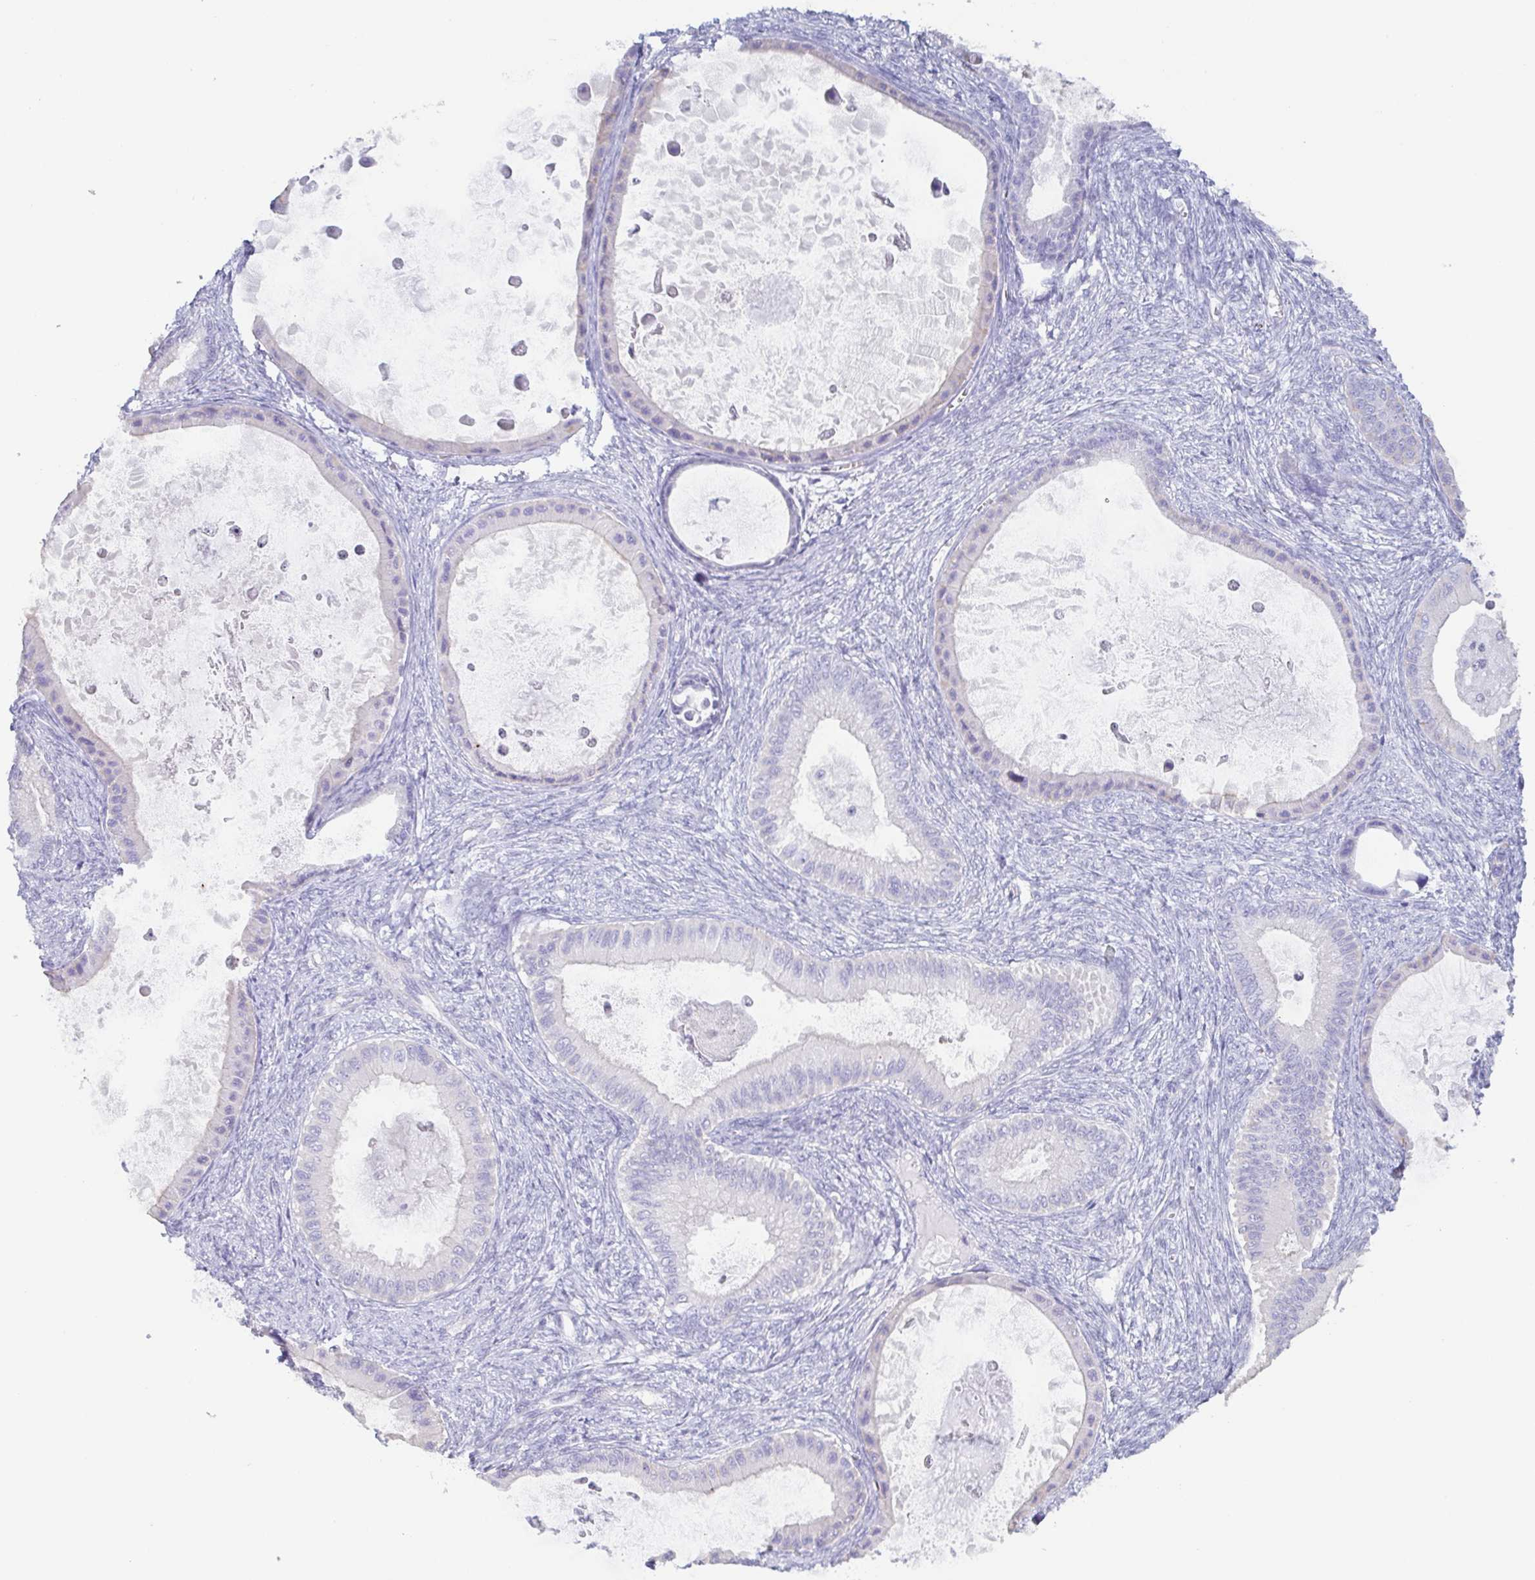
{"staining": {"intensity": "negative", "quantity": "none", "location": "none"}, "tissue": "ovarian cancer", "cell_type": "Tumor cells", "image_type": "cancer", "snomed": [{"axis": "morphology", "description": "Cystadenocarcinoma, mucinous, NOS"}, {"axis": "topography", "description": "Ovary"}], "caption": "Ovarian mucinous cystadenocarcinoma stained for a protein using immunohistochemistry (IHC) exhibits no positivity tumor cells.", "gene": "PRR4", "patient": {"sex": "female", "age": 64}}